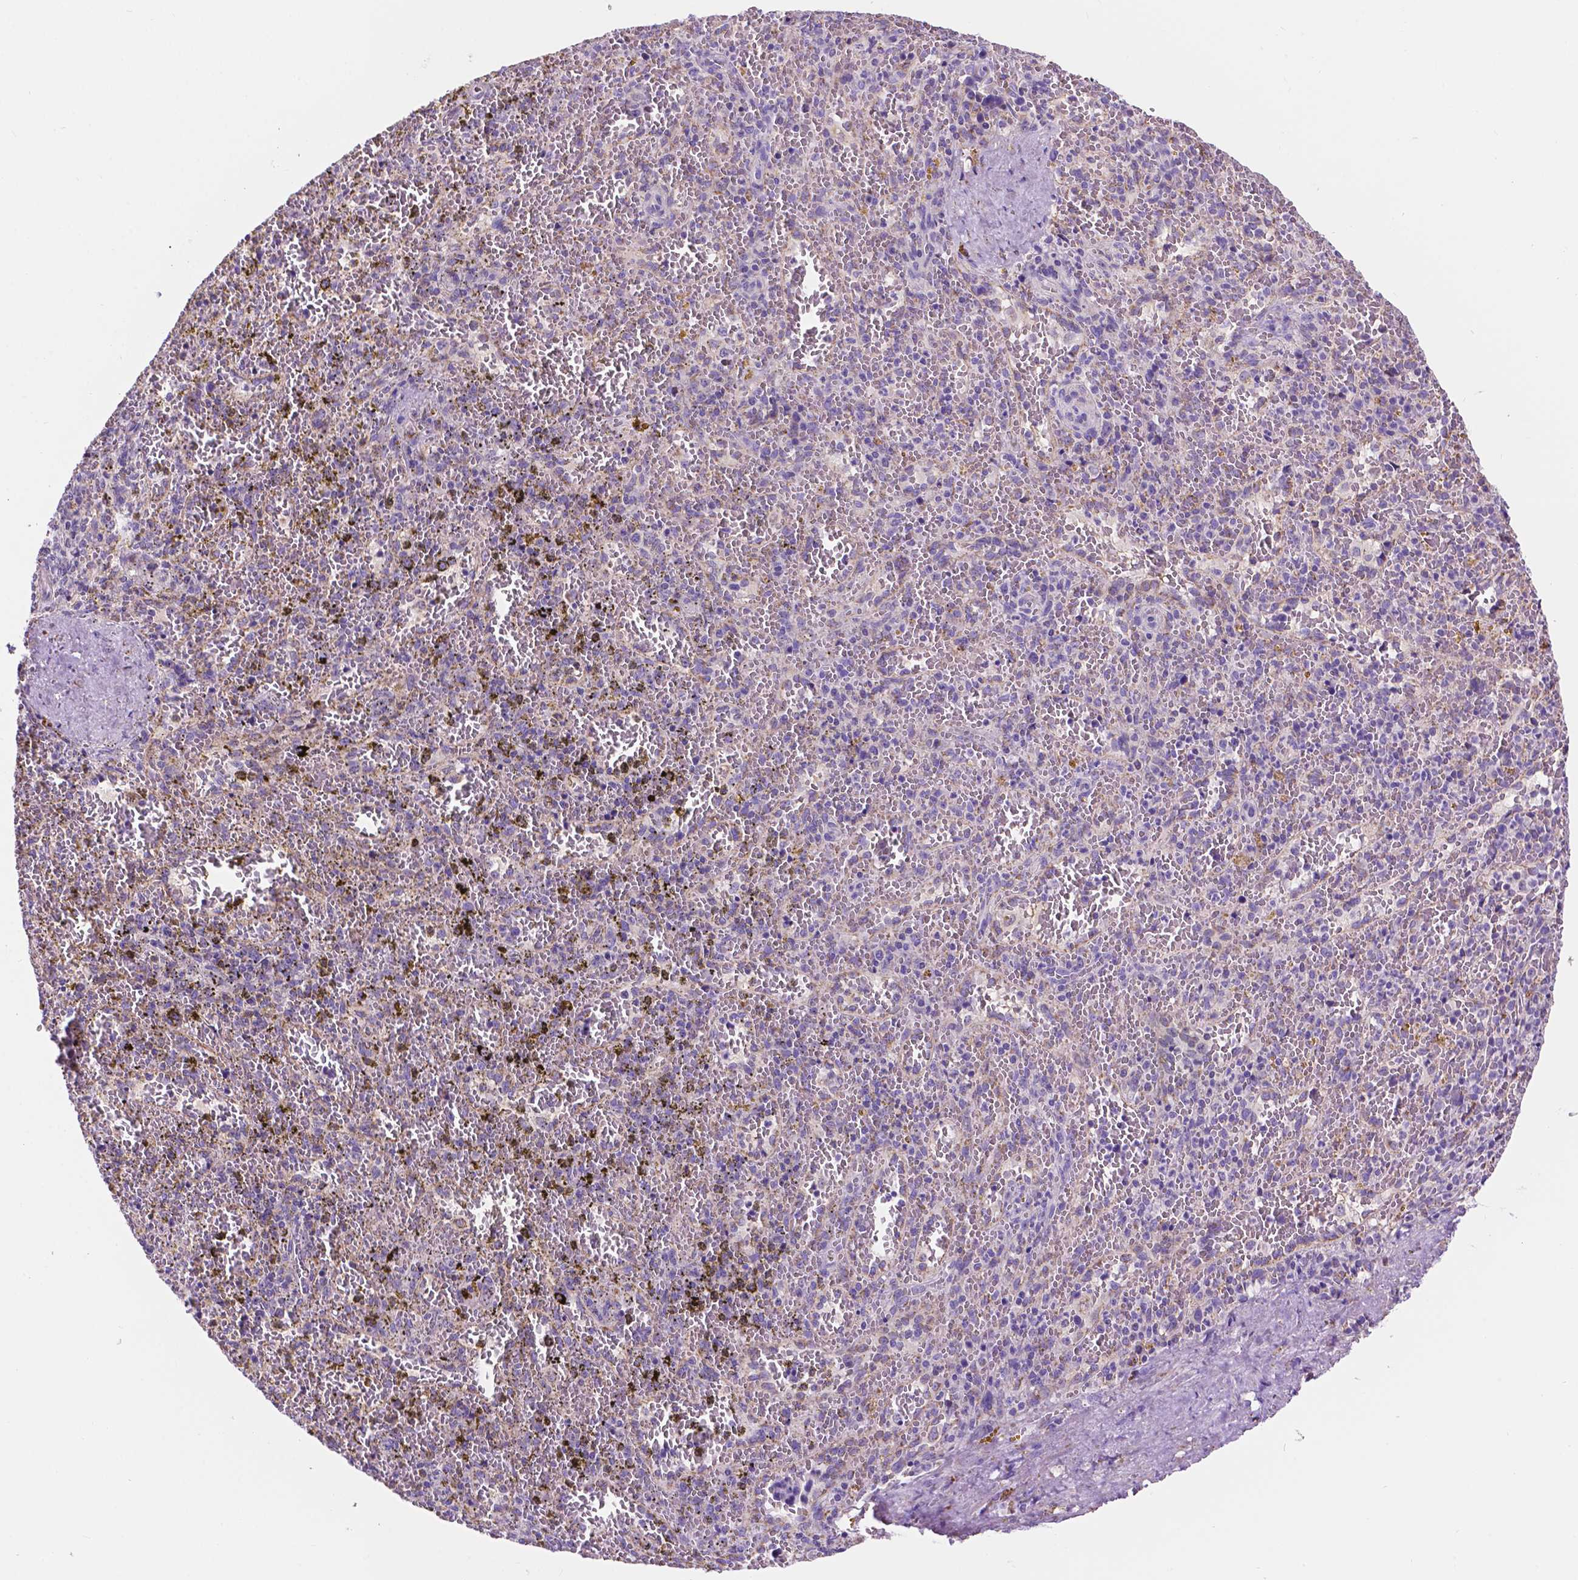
{"staining": {"intensity": "negative", "quantity": "none", "location": "none"}, "tissue": "spleen", "cell_type": "Cells in red pulp", "image_type": "normal", "snomed": [{"axis": "morphology", "description": "Normal tissue, NOS"}, {"axis": "topography", "description": "Spleen"}], "caption": "Cells in red pulp show no significant protein staining in unremarkable spleen.", "gene": "TRPV5", "patient": {"sex": "female", "age": 50}}